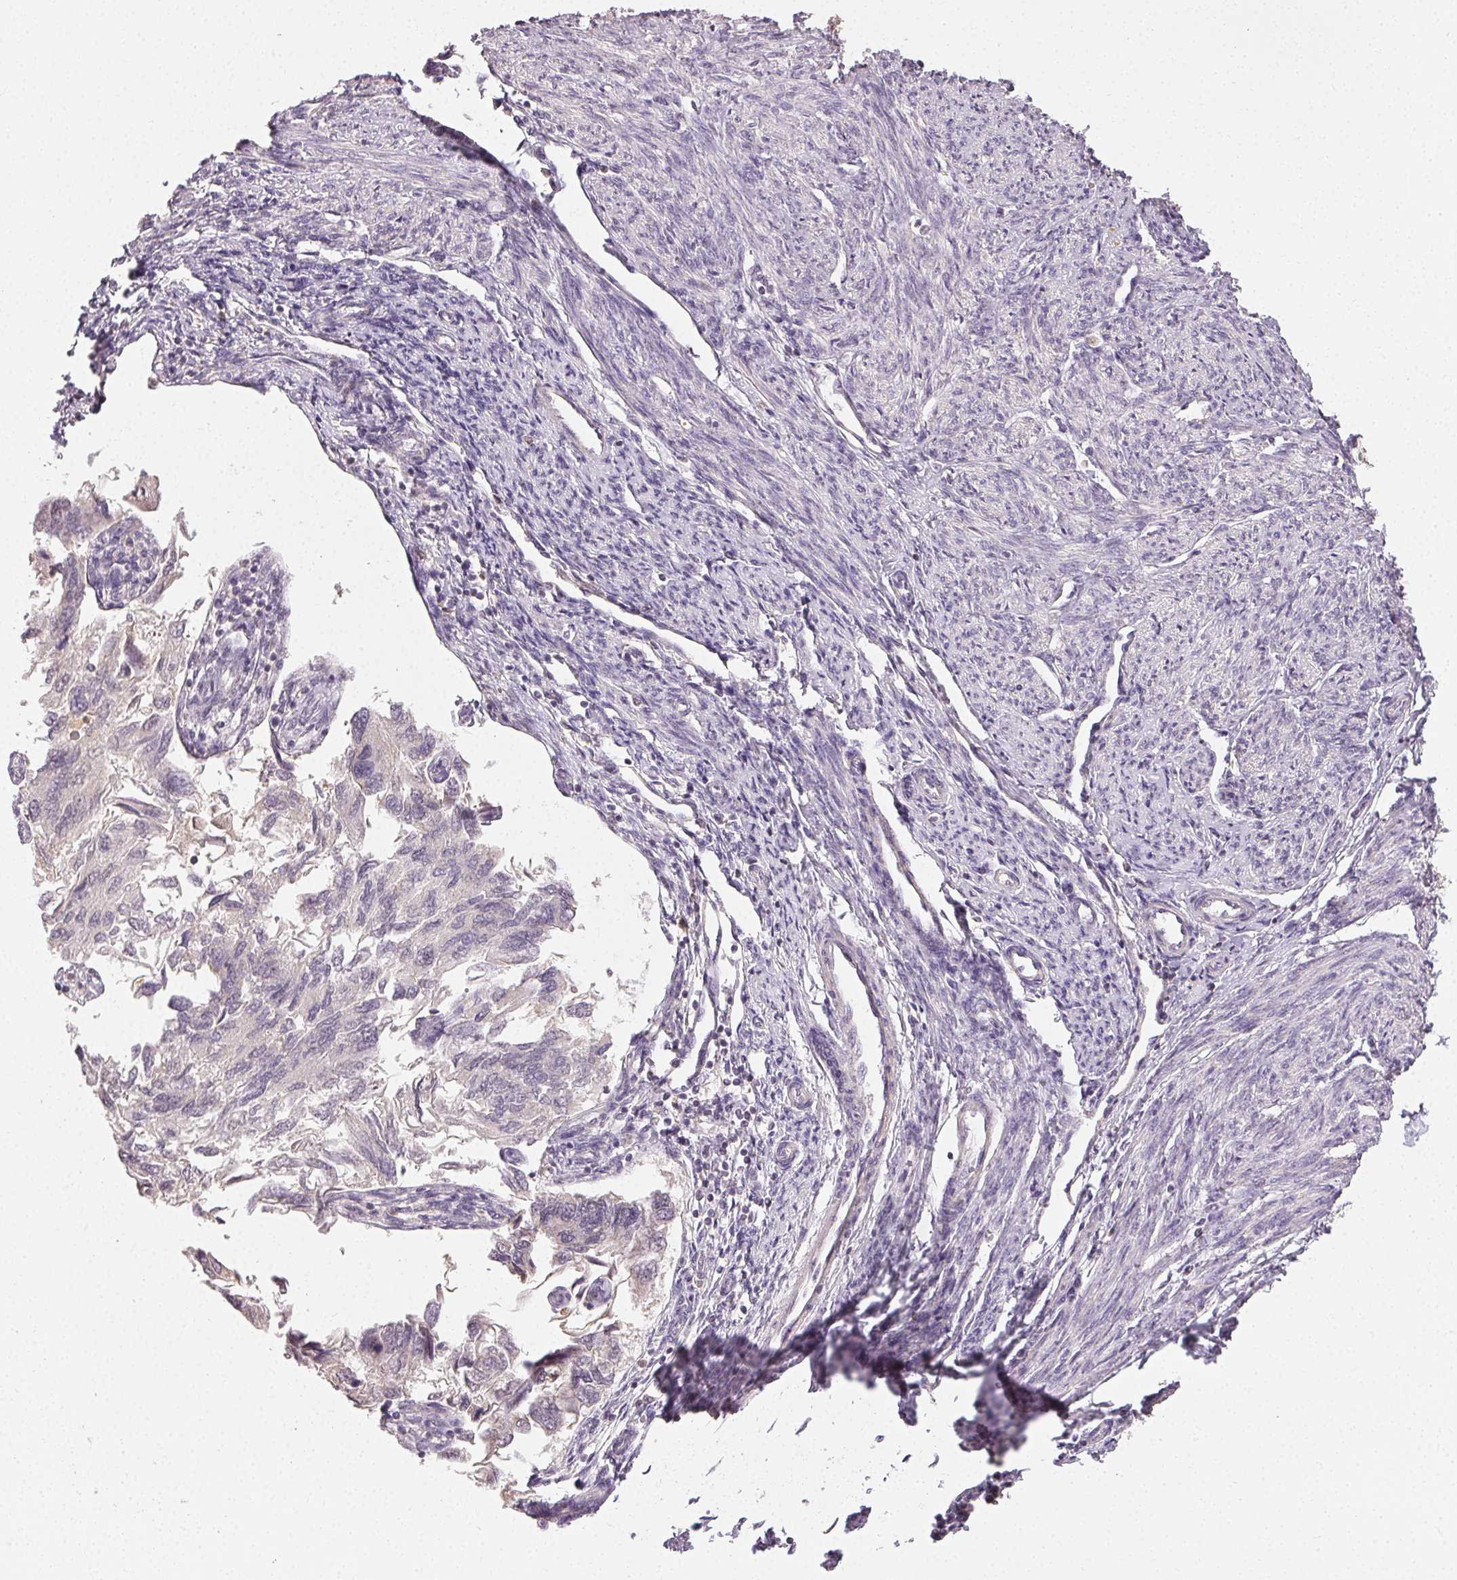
{"staining": {"intensity": "negative", "quantity": "none", "location": "none"}, "tissue": "endometrial cancer", "cell_type": "Tumor cells", "image_type": "cancer", "snomed": [{"axis": "morphology", "description": "Carcinoma, NOS"}, {"axis": "topography", "description": "Uterus"}], "caption": "Tumor cells are negative for protein expression in human endometrial cancer.", "gene": "CLASP1", "patient": {"sex": "female", "age": 76}}